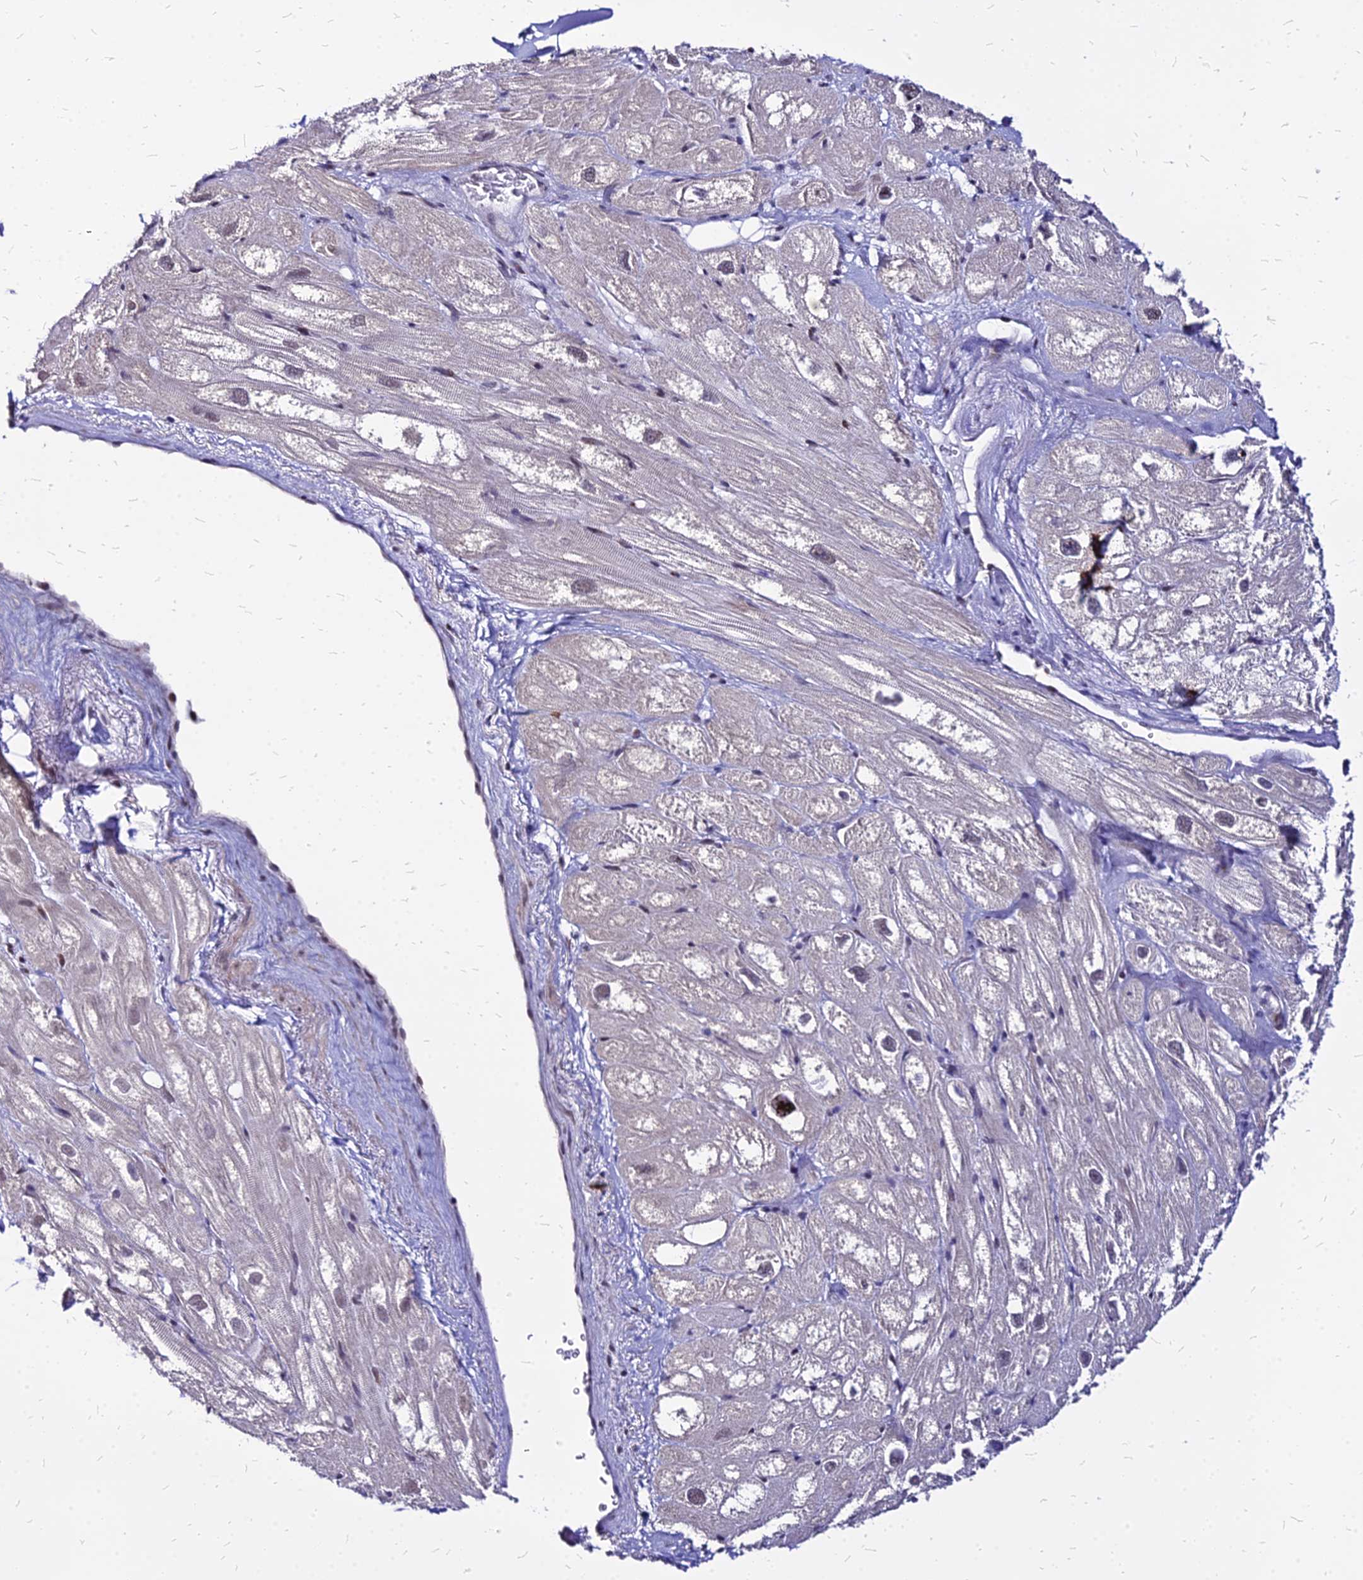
{"staining": {"intensity": "strong", "quantity": "<25%", "location": "nuclear"}, "tissue": "heart muscle", "cell_type": "Cardiomyocytes", "image_type": "normal", "snomed": [{"axis": "morphology", "description": "Normal tissue, NOS"}, {"axis": "topography", "description": "Heart"}], "caption": "Immunohistochemistry (IHC) micrograph of unremarkable human heart muscle stained for a protein (brown), which displays medium levels of strong nuclear positivity in approximately <25% of cardiomyocytes.", "gene": "FDX2", "patient": {"sex": "male", "age": 50}}